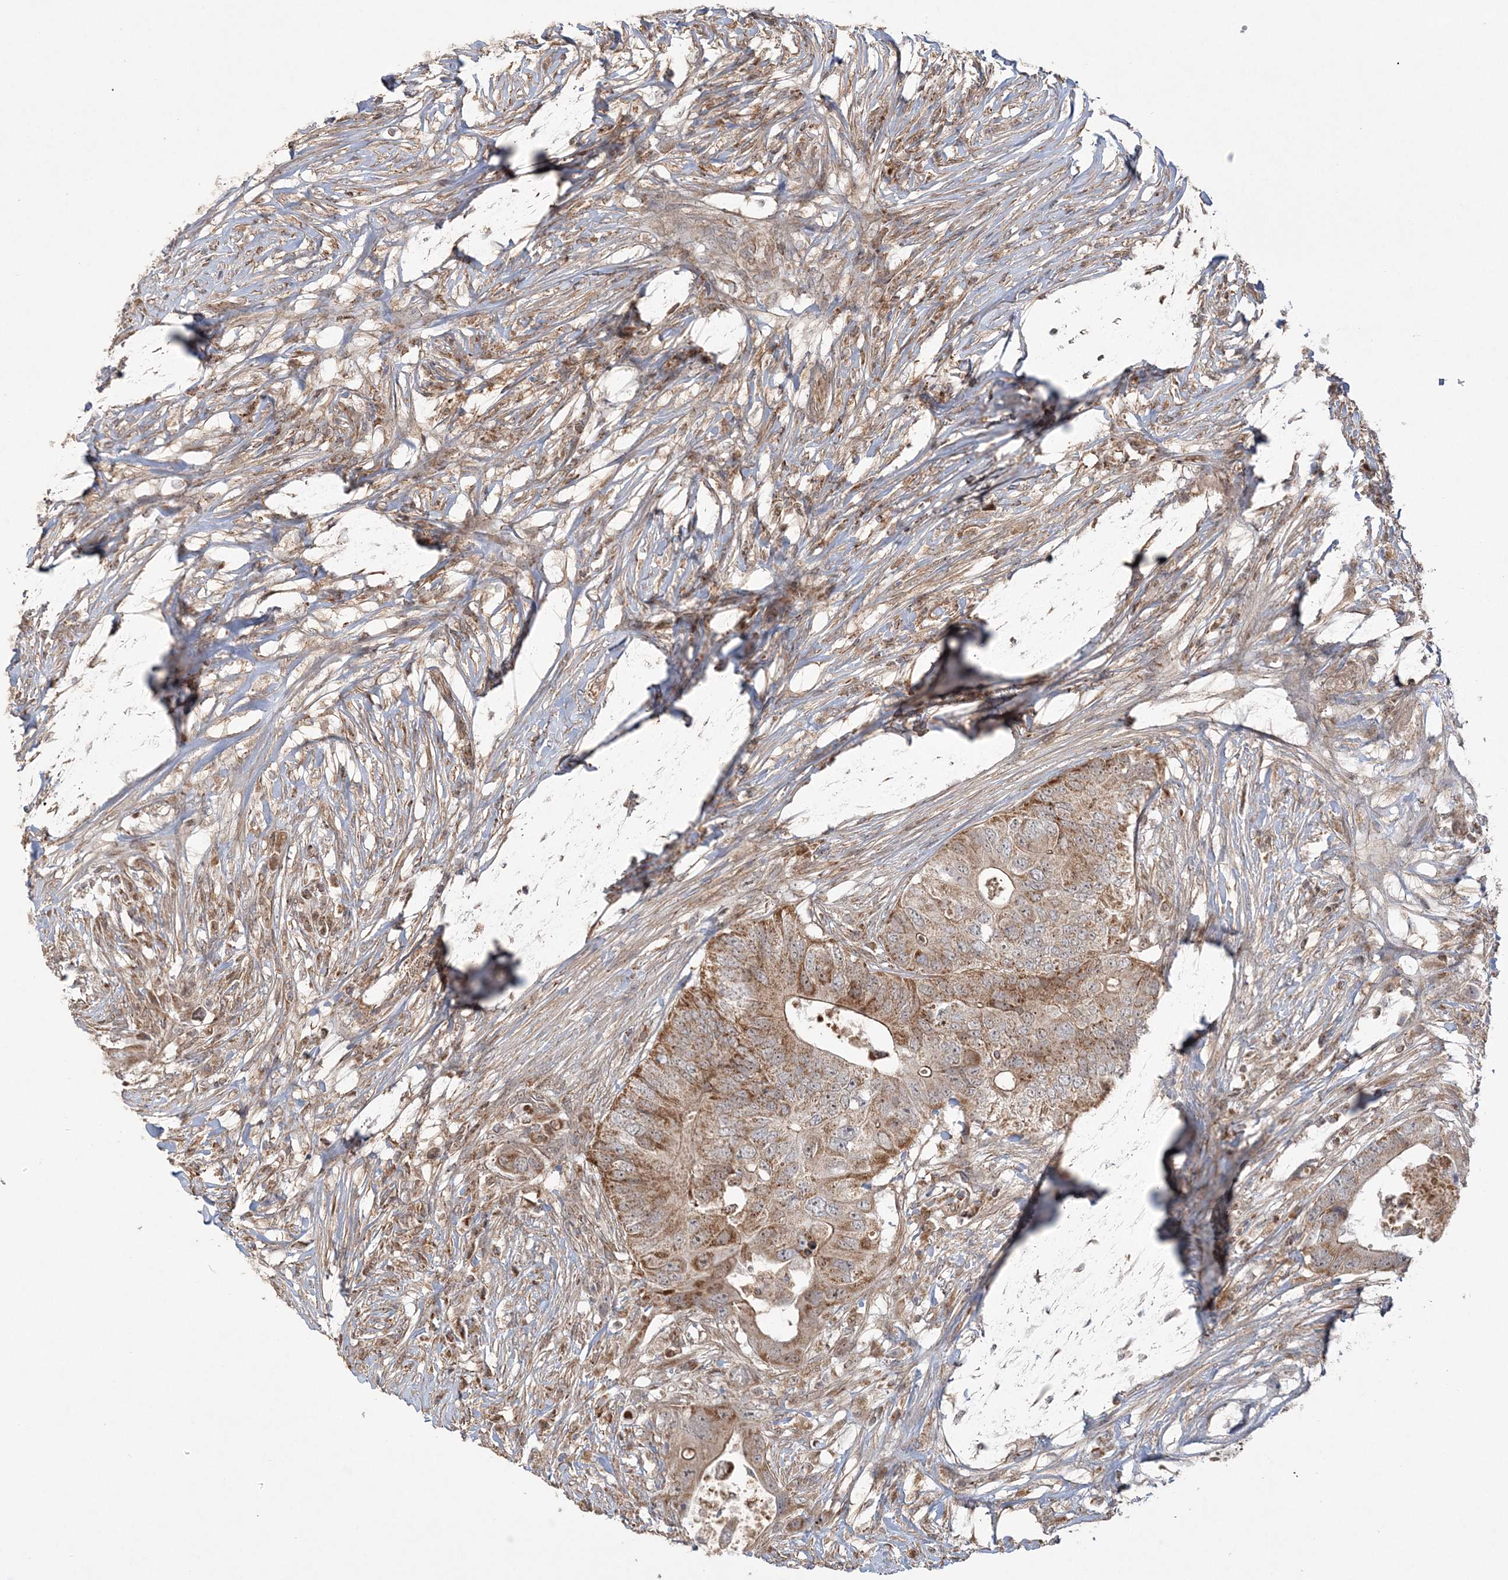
{"staining": {"intensity": "moderate", "quantity": ">75%", "location": "cytoplasmic/membranous"}, "tissue": "colorectal cancer", "cell_type": "Tumor cells", "image_type": "cancer", "snomed": [{"axis": "morphology", "description": "Adenocarcinoma, NOS"}, {"axis": "topography", "description": "Colon"}], "caption": "Protein expression analysis of colorectal adenocarcinoma displays moderate cytoplasmic/membranous staining in approximately >75% of tumor cells. Using DAB (3,3'-diaminobenzidine) (brown) and hematoxylin (blue) stains, captured at high magnification using brightfield microscopy.", "gene": "SCLT1", "patient": {"sex": "male", "age": 71}}